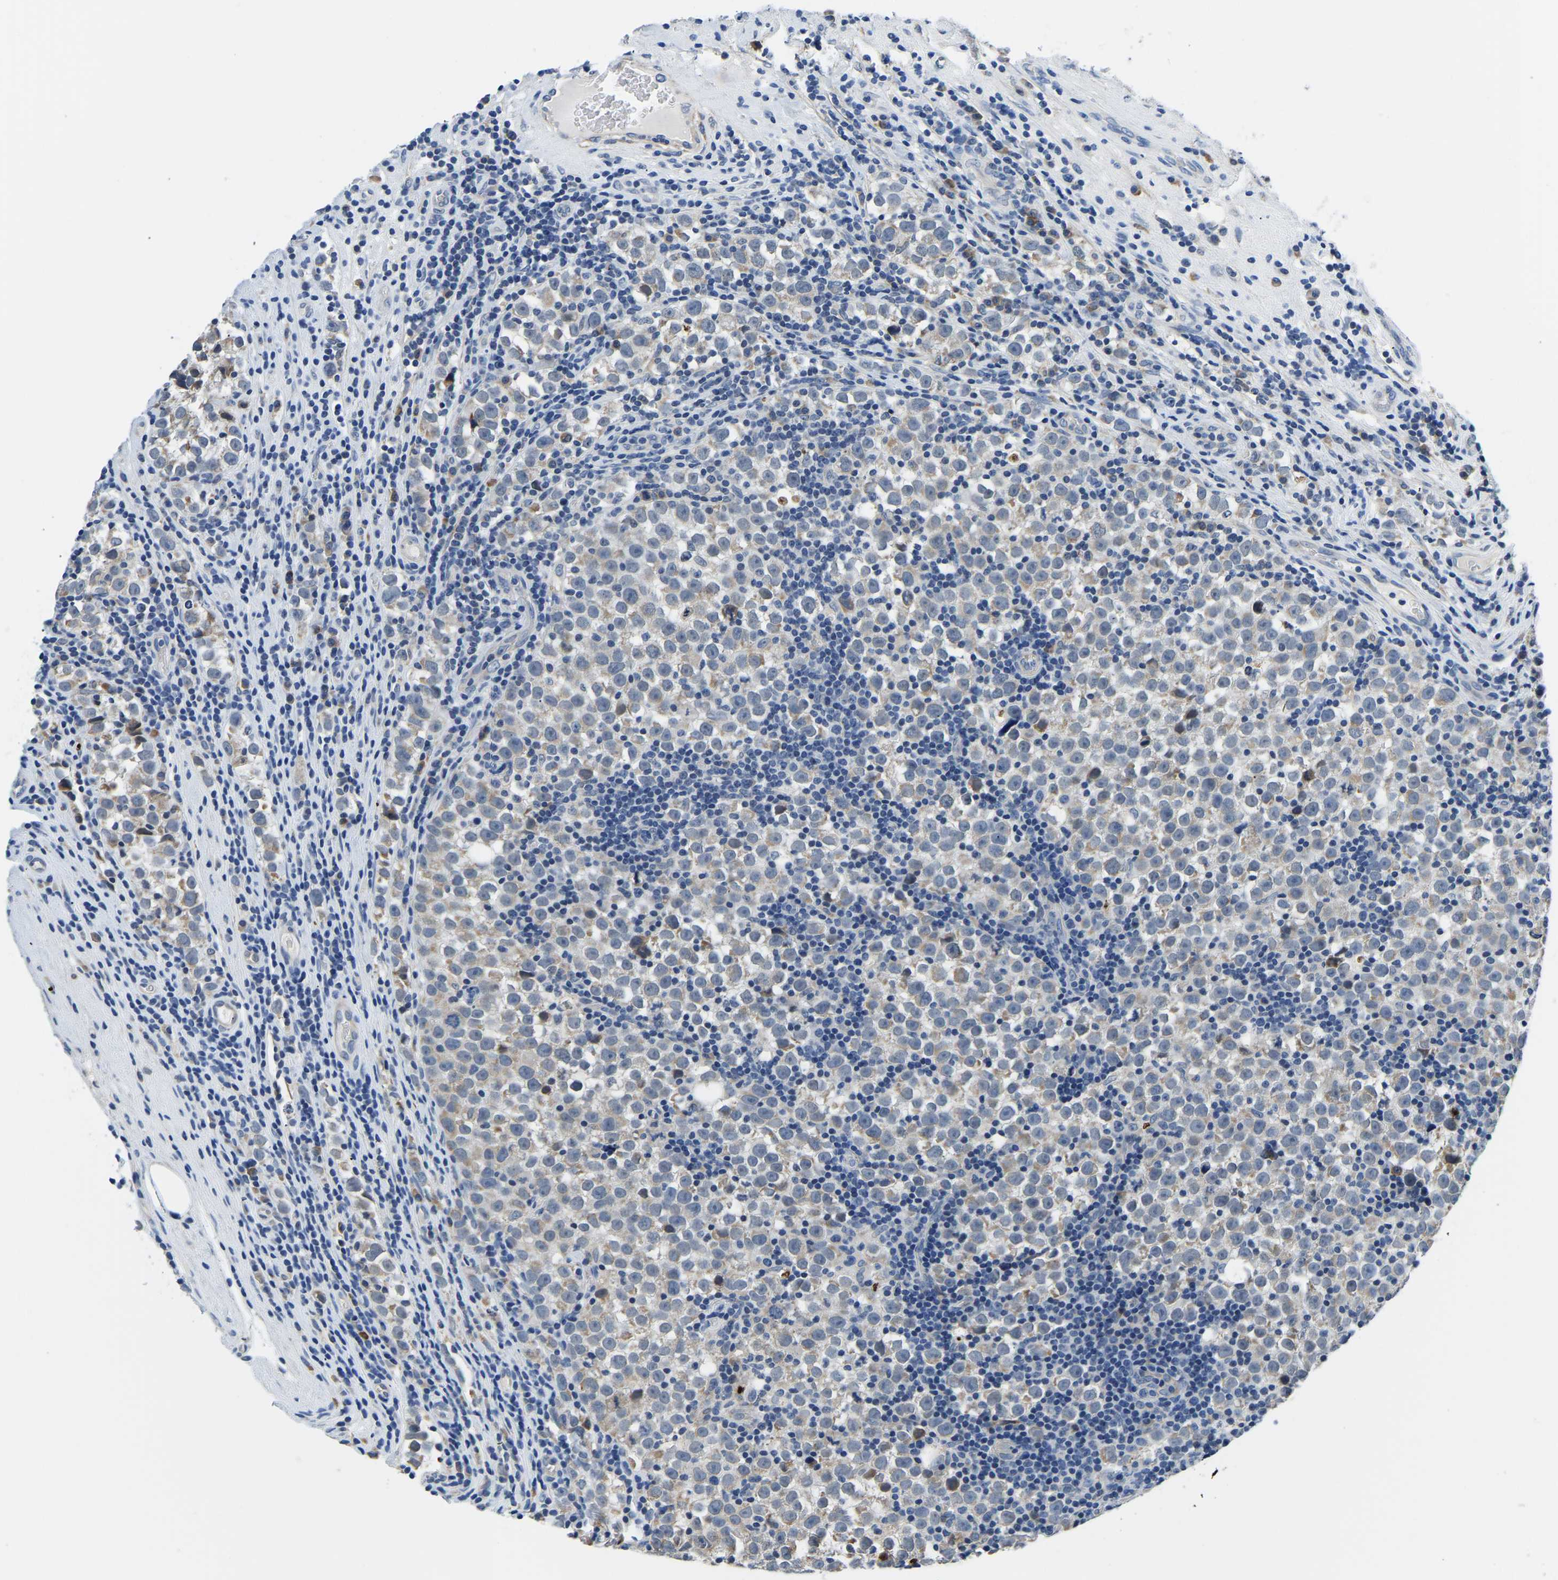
{"staining": {"intensity": "negative", "quantity": "none", "location": "none"}, "tissue": "testis cancer", "cell_type": "Tumor cells", "image_type": "cancer", "snomed": [{"axis": "morphology", "description": "Normal tissue, NOS"}, {"axis": "morphology", "description": "Seminoma, NOS"}, {"axis": "topography", "description": "Testis"}], "caption": "Immunohistochemistry (IHC) image of neoplastic tissue: human testis cancer (seminoma) stained with DAB (3,3'-diaminobenzidine) displays no significant protein staining in tumor cells.", "gene": "LIAS", "patient": {"sex": "male", "age": 43}}